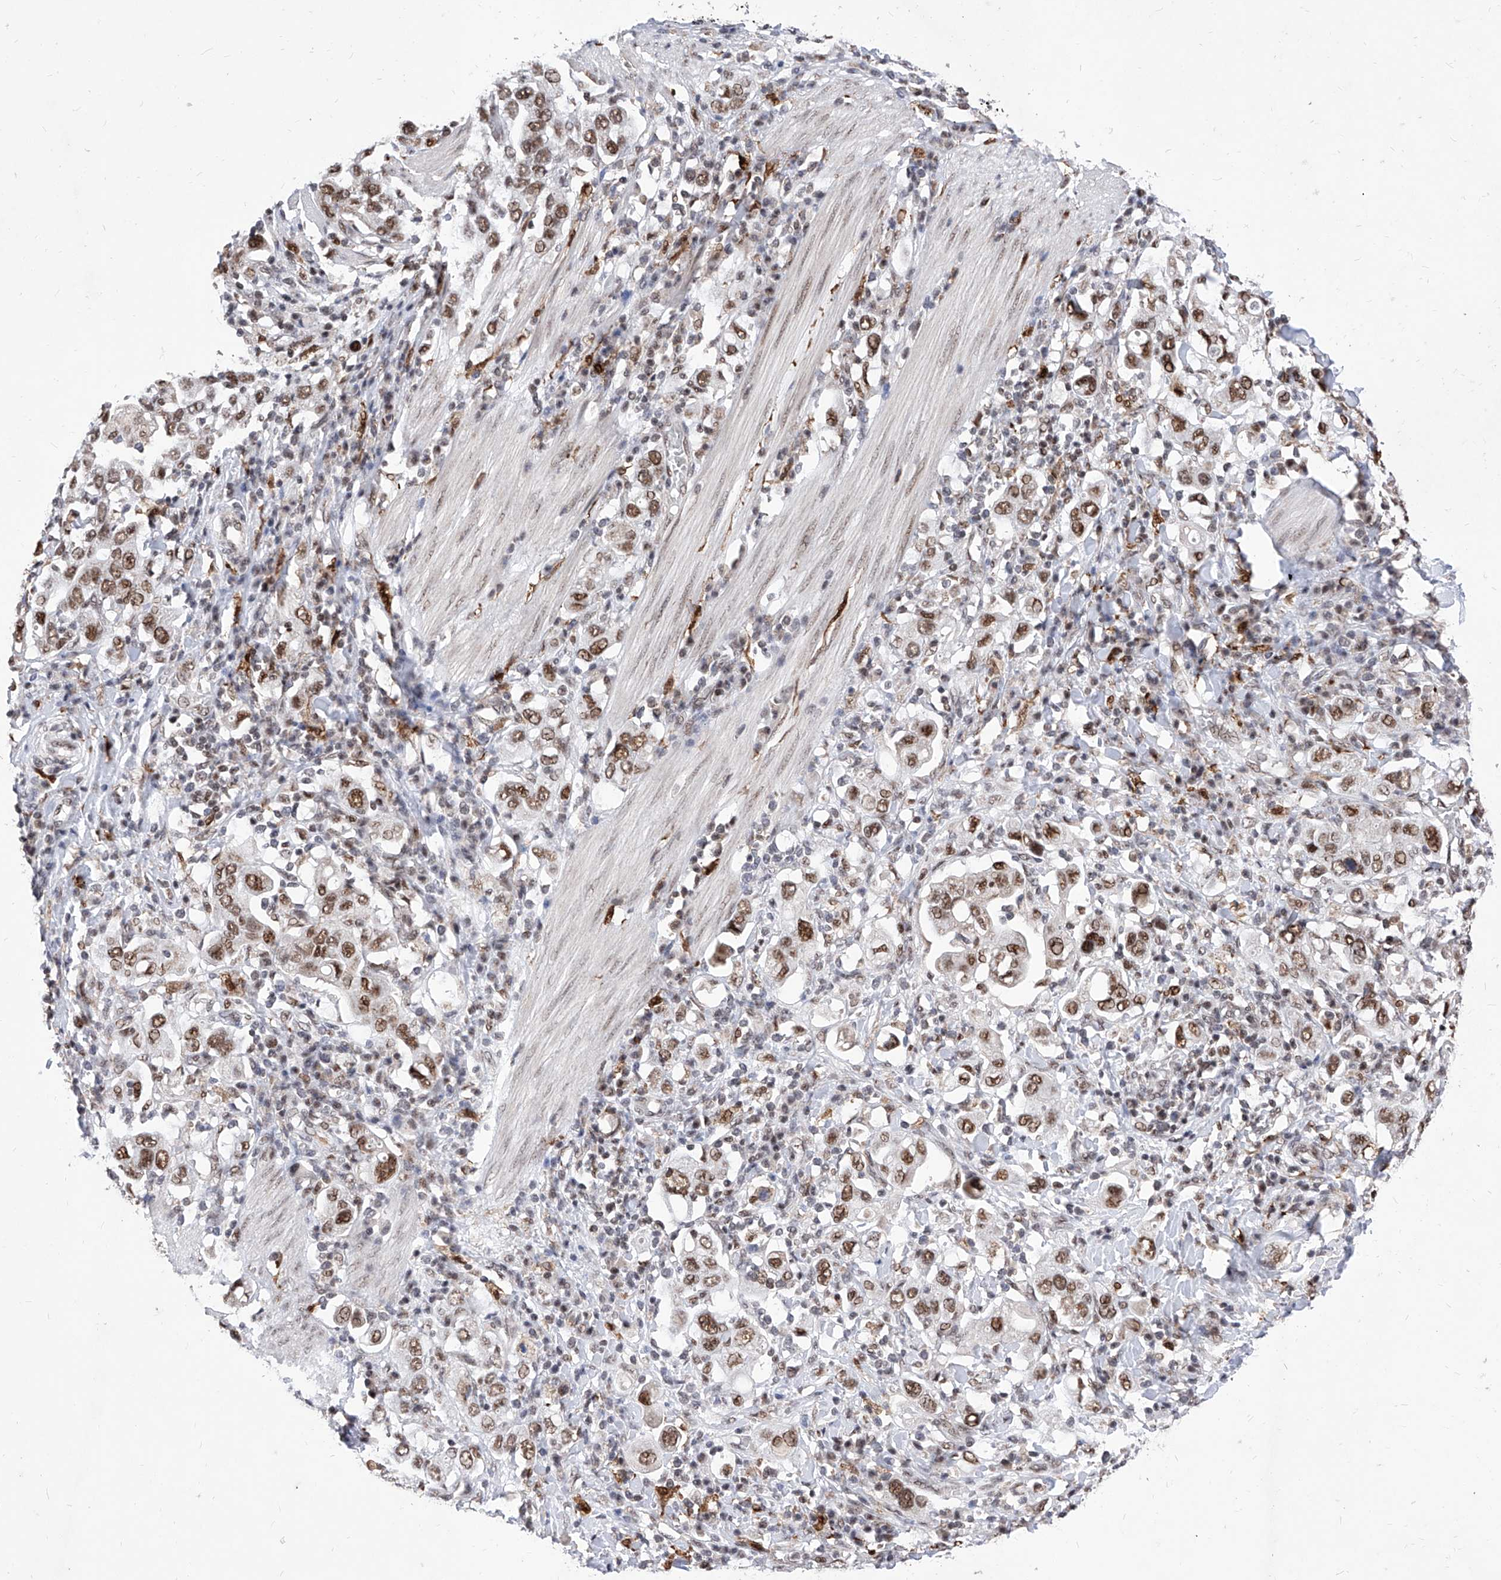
{"staining": {"intensity": "moderate", "quantity": ">75%", "location": "nuclear"}, "tissue": "stomach cancer", "cell_type": "Tumor cells", "image_type": "cancer", "snomed": [{"axis": "morphology", "description": "Adenocarcinoma, NOS"}, {"axis": "topography", "description": "Stomach, upper"}], "caption": "There is medium levels of moderate nuclear expression in tumor cells of stomach cancer (adenocarcinoma), as demonstrated by immunohistochemical staining (brown color).", "gene": "PHF5A", "patient": {"sex": "male", "age": 62}}